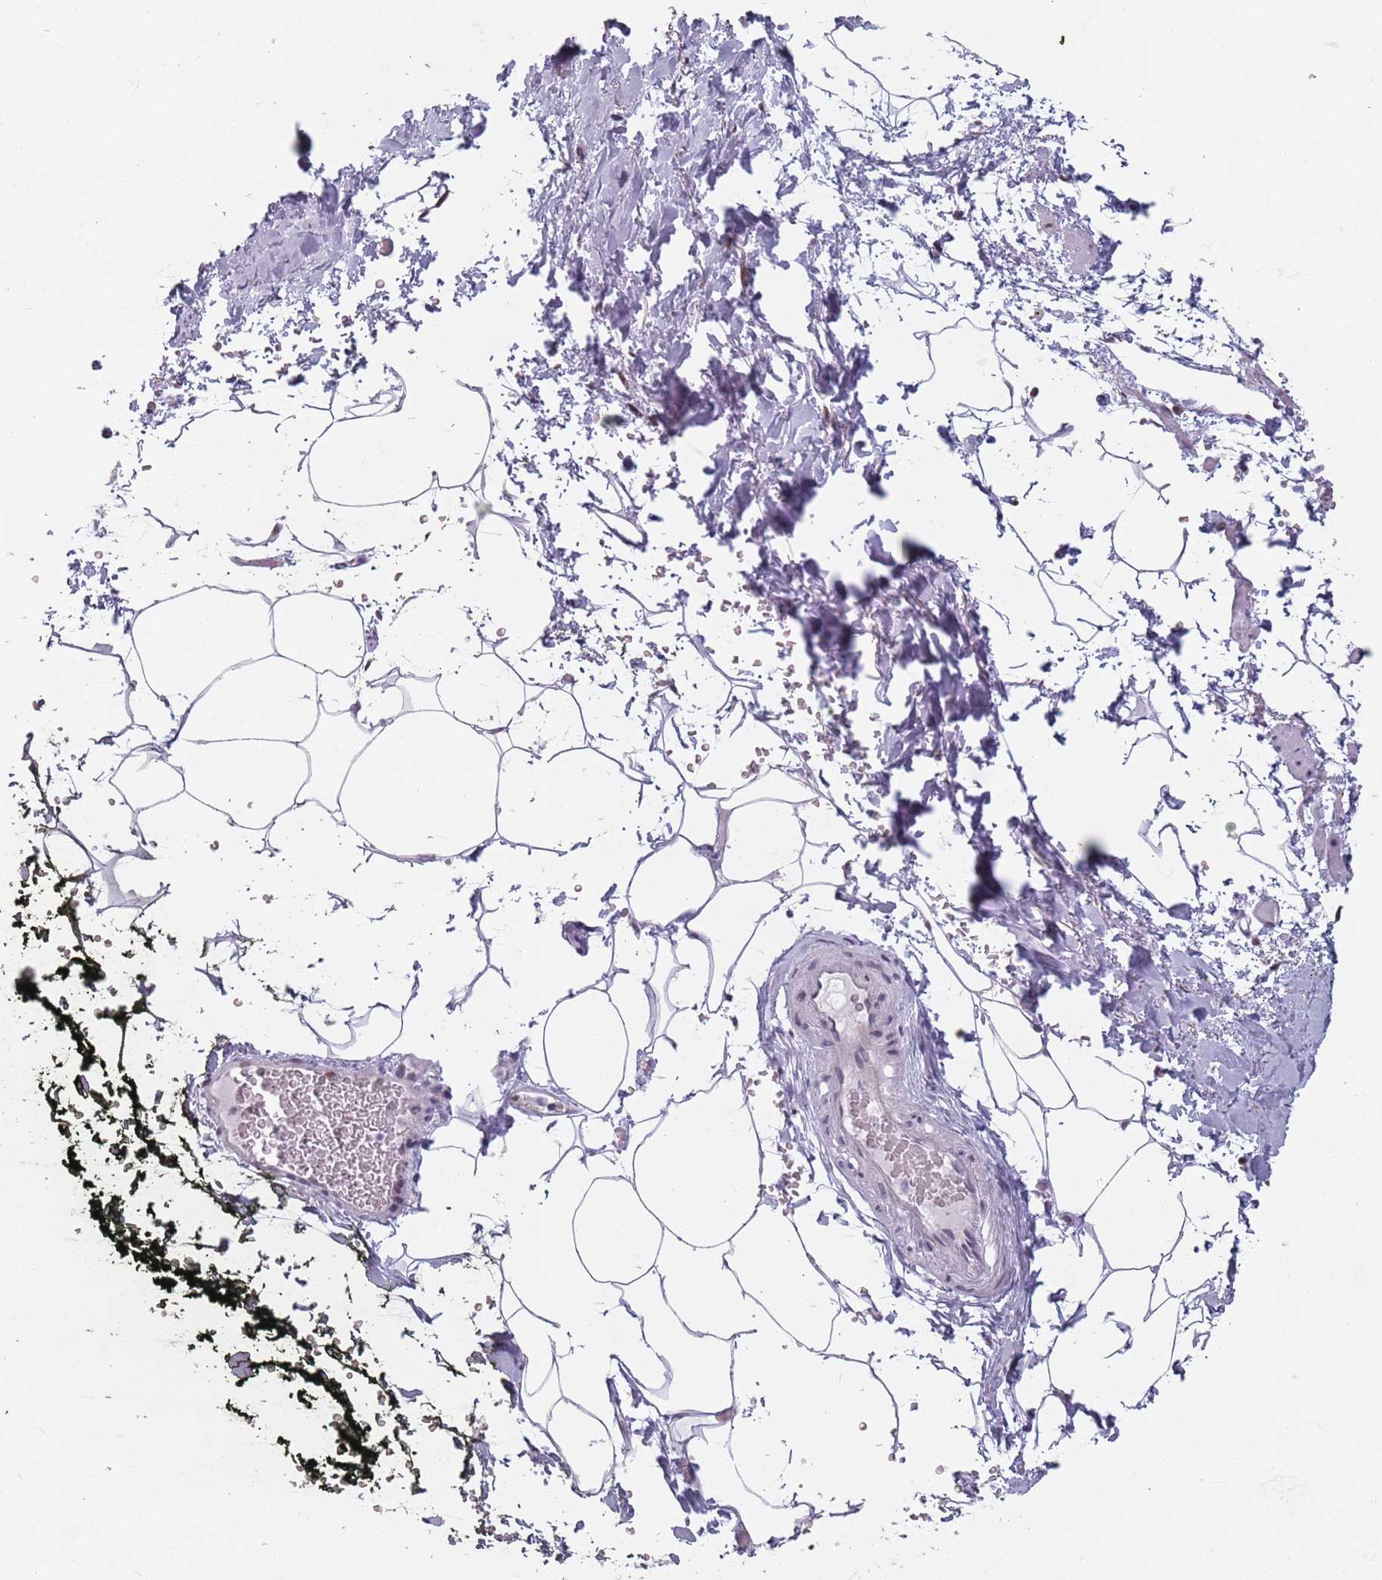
{"staining": {"intensity": "weak", "quantity": ">75%", "location": "nuclear"}, "tissue": "adipose tissue", "cell_type": "Adipocytes", "image_type": "normal", "snomed": [{"axis": "morphology", "description": "Normal tissue, NOS"}, {"axis": "morphology", "description": "Adenocarcinoma, Low grade"}, {"axis": "topography", "description": "Prostate"}, {"axis": "topography", "description": "Peripheral nerve tissue"}], "caption": "Human adipose tissue stained with a brown dye shows weak nuclear positive expression in about >75% of adipocytes.", "gene": "PTCHD1", "patient": {"sex": "male", "age": 63}}